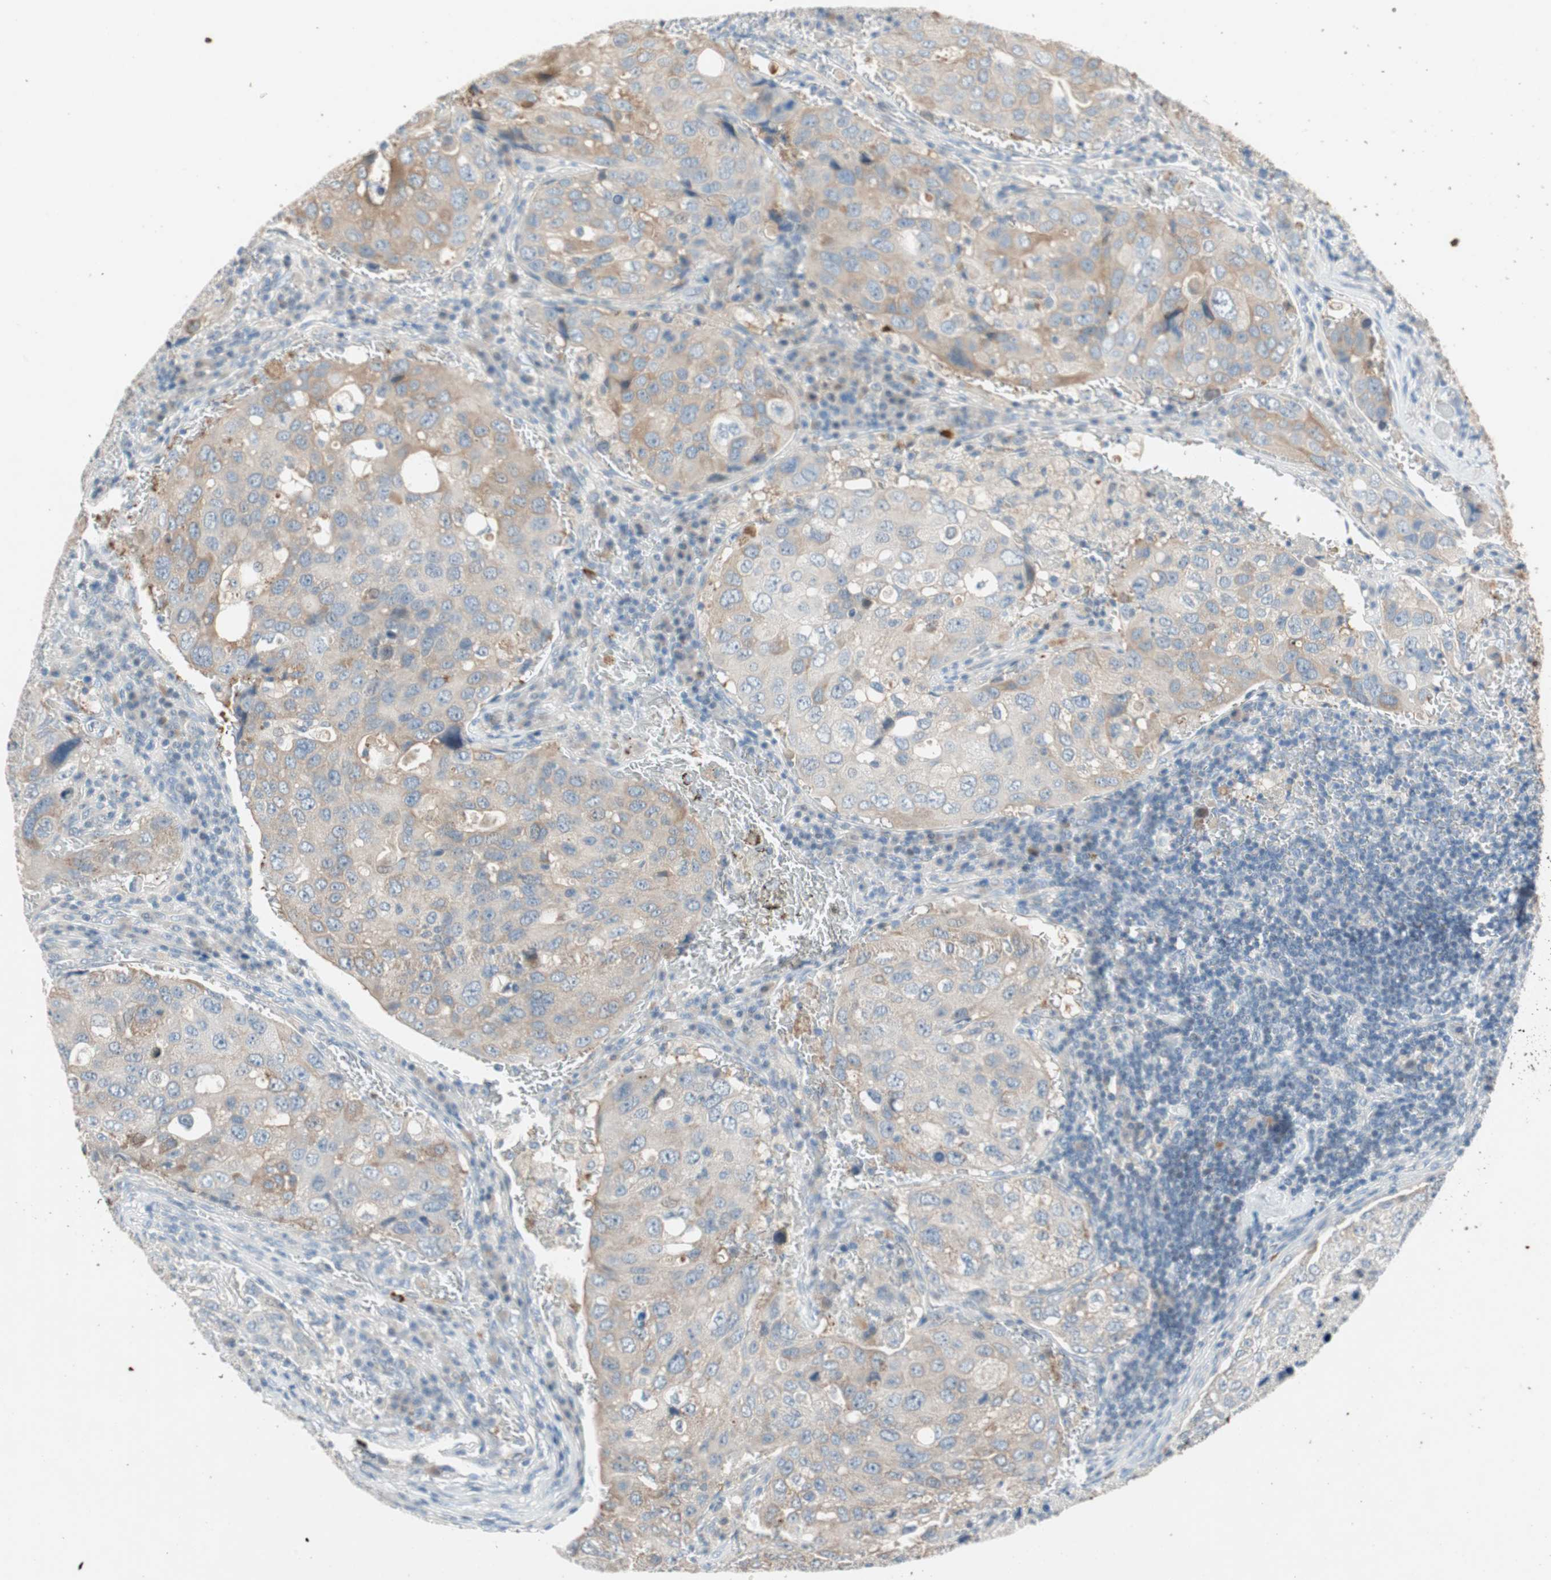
{"staining": {"intensity": "weak", "quantity": "25%-75%", "location": "cytoplasmic/membranous"}, "tissue": "urothelial cancer", "cell_type": "Tumor cells", "image_type": "cancer", "snomed": [{"axis": "morphology", "description": "Urothelial carcinoma, High grade"}, {"axis": "topography", "description": "Lymph node"}, {"axis": "topography", "description": "Urinary bladder"}], "caption": "A micrograph of high-grade urothelial carcinoma stained for a protein shows weak cytoplasmic/membranous brown staining in tumor cells. (DAB = brown stain, brightfield microscopy at high magnification).", "gene": "PDZK1", "patient": {"sex": "male", "age": 51}}